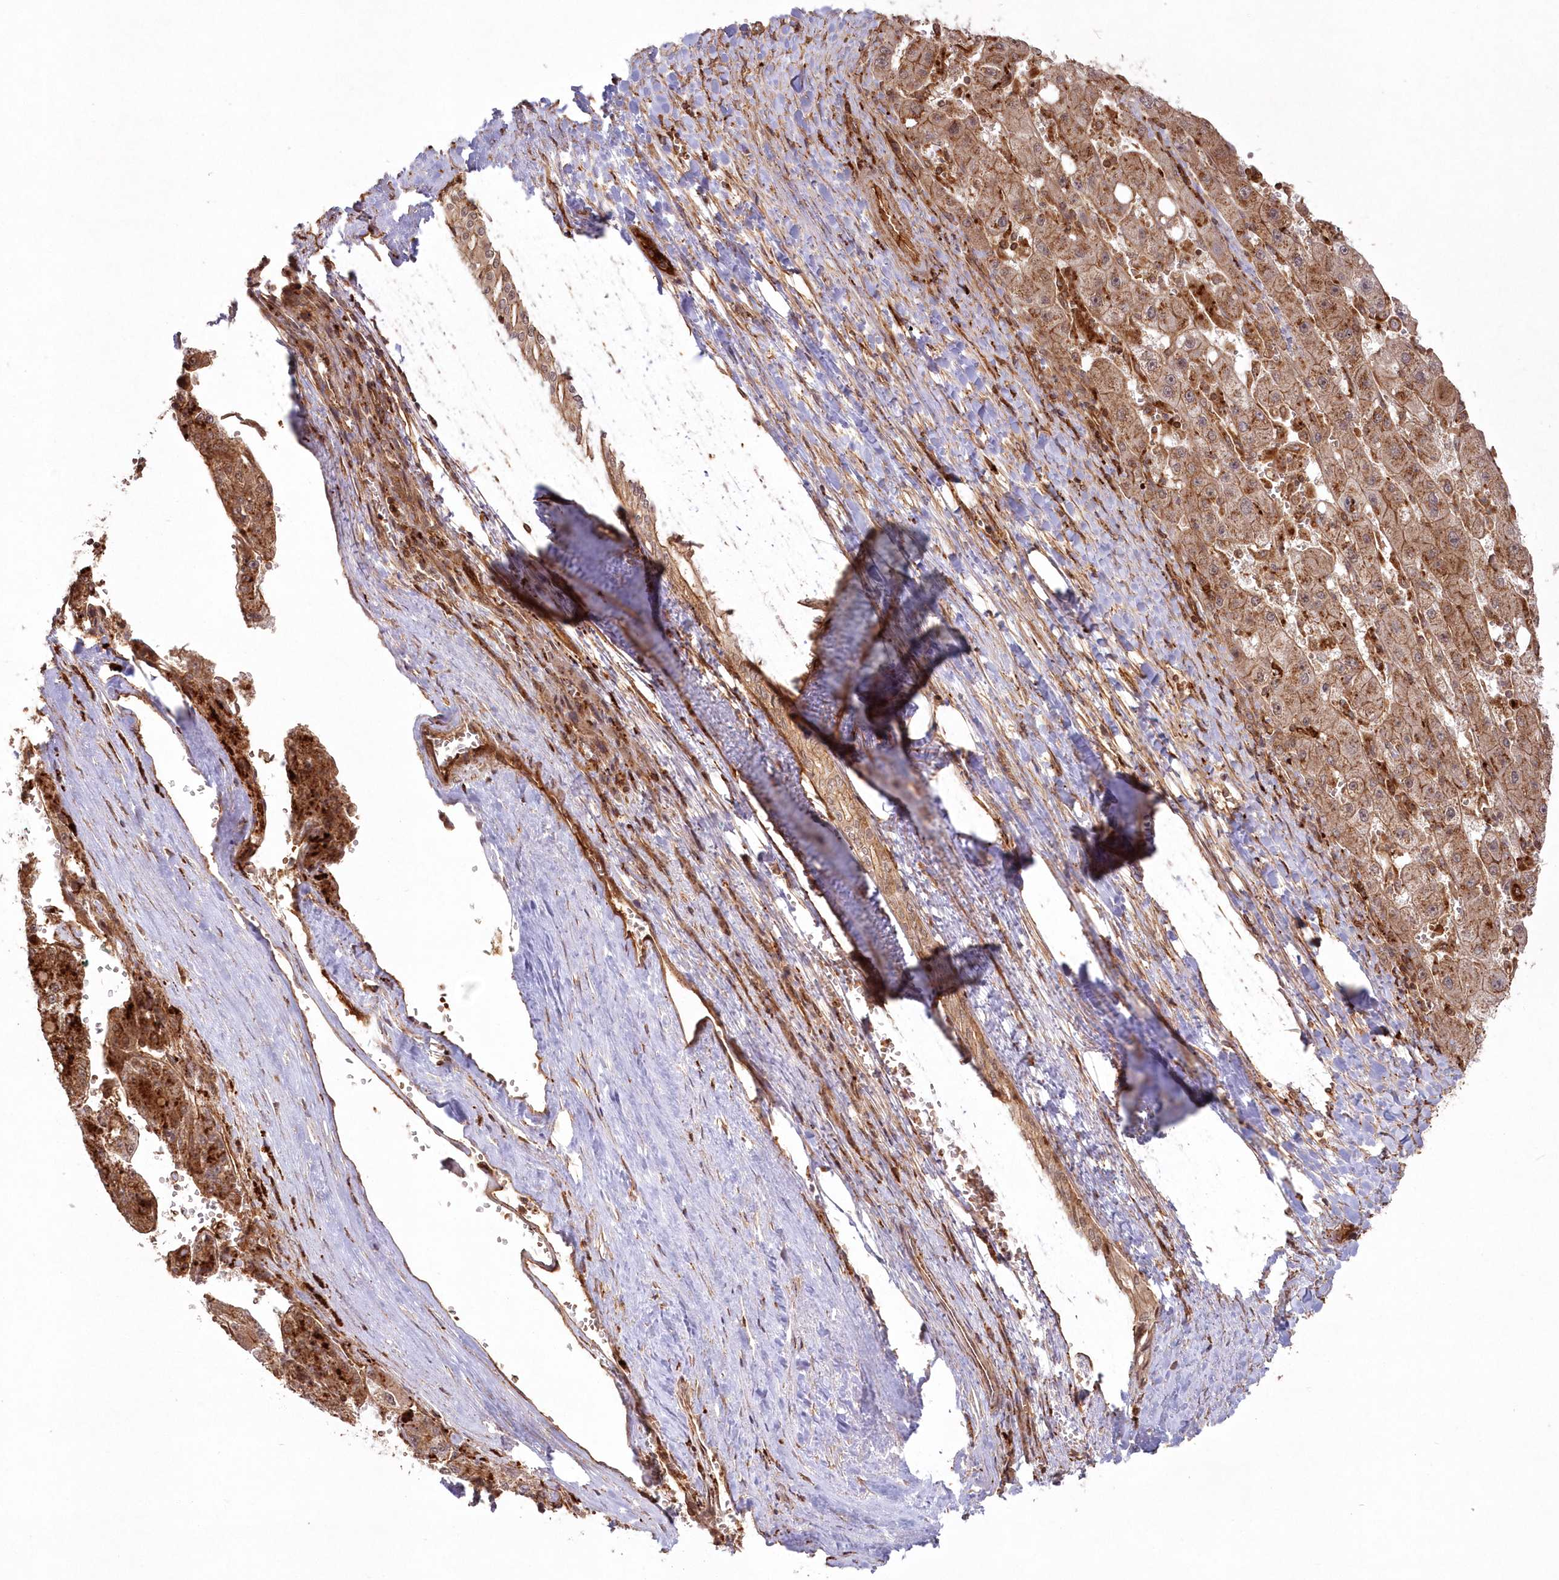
{"staining": {"intensity": "strong", "quantity": ">75%", "location": "cytoplasmic/membranous"}, "tissue": "liver cancer", "cell_type": "Tumor cells", "image_type": "cancer", "snomed": [{"axis": "morphology", "description": "Carcinoma, Hepatocellular, NOS"}, {"axis": "topography", "description": "Liver"}], "caption": "A histopathology image showing strong cytoplasmic/membranous positivity in approximately >75% of tumor cells in liver hepatocellular carcinoma, as visualized by brown immunohistochemical staining.", "gene": "RGCC", "patient": {"sex": "female", "age": 73}}